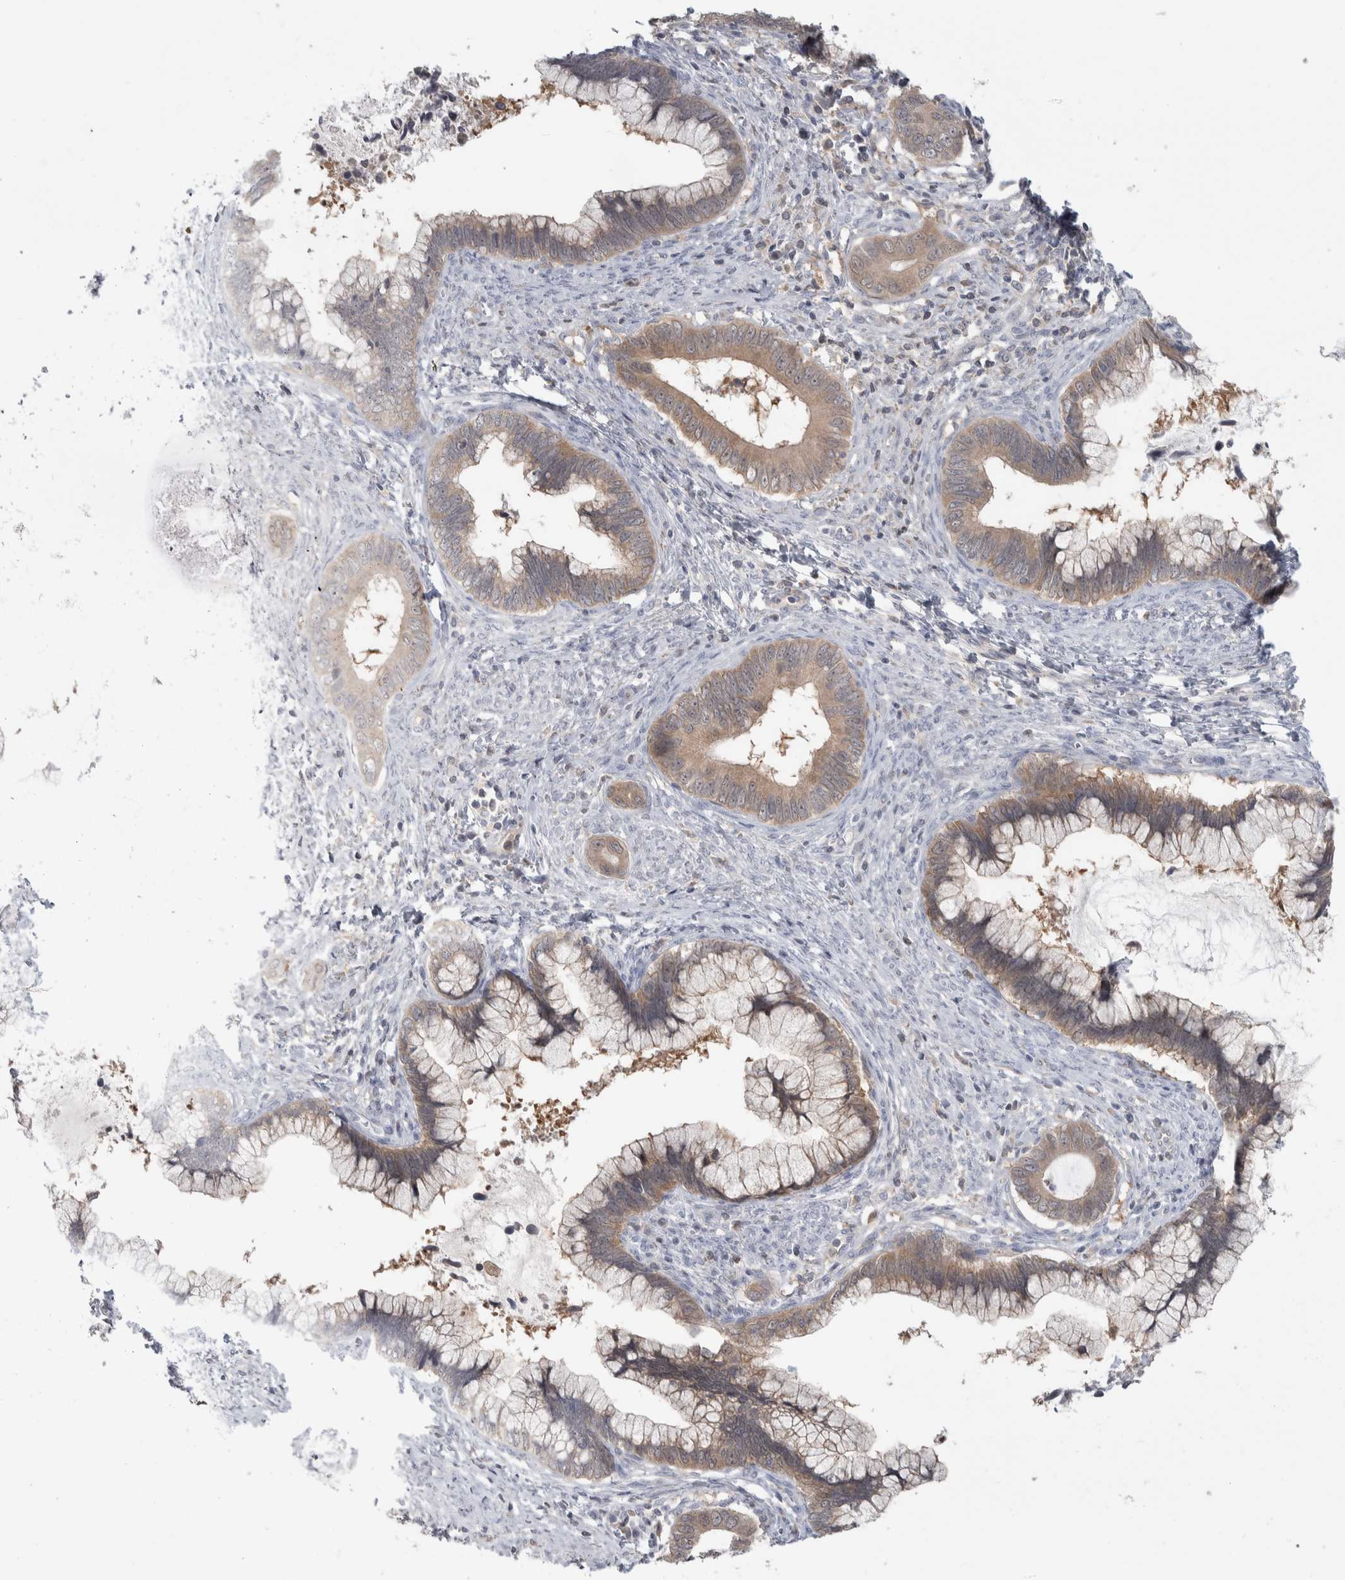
{"staining": {"intensity": "weak", "quantity": ">75%", "location": "cytoplasmic/membranous"}, "tissue": "cervical cancer", "cell_type": "Tumor cells", "image_type": "cancer", "snomed": [{"axis": "morphology", "description": "Adenocarcinoma, NOS"}, {"axis": "topography", "description": "Cervix"}], "caption": "The micrograph reveals a brown stain indicating the presence of a protein in the cytoplasmic/membranous of tumor cells in cervical cancer.", "gene": "HTATIP2", "patient": {"sex": "female", "age": 44}}